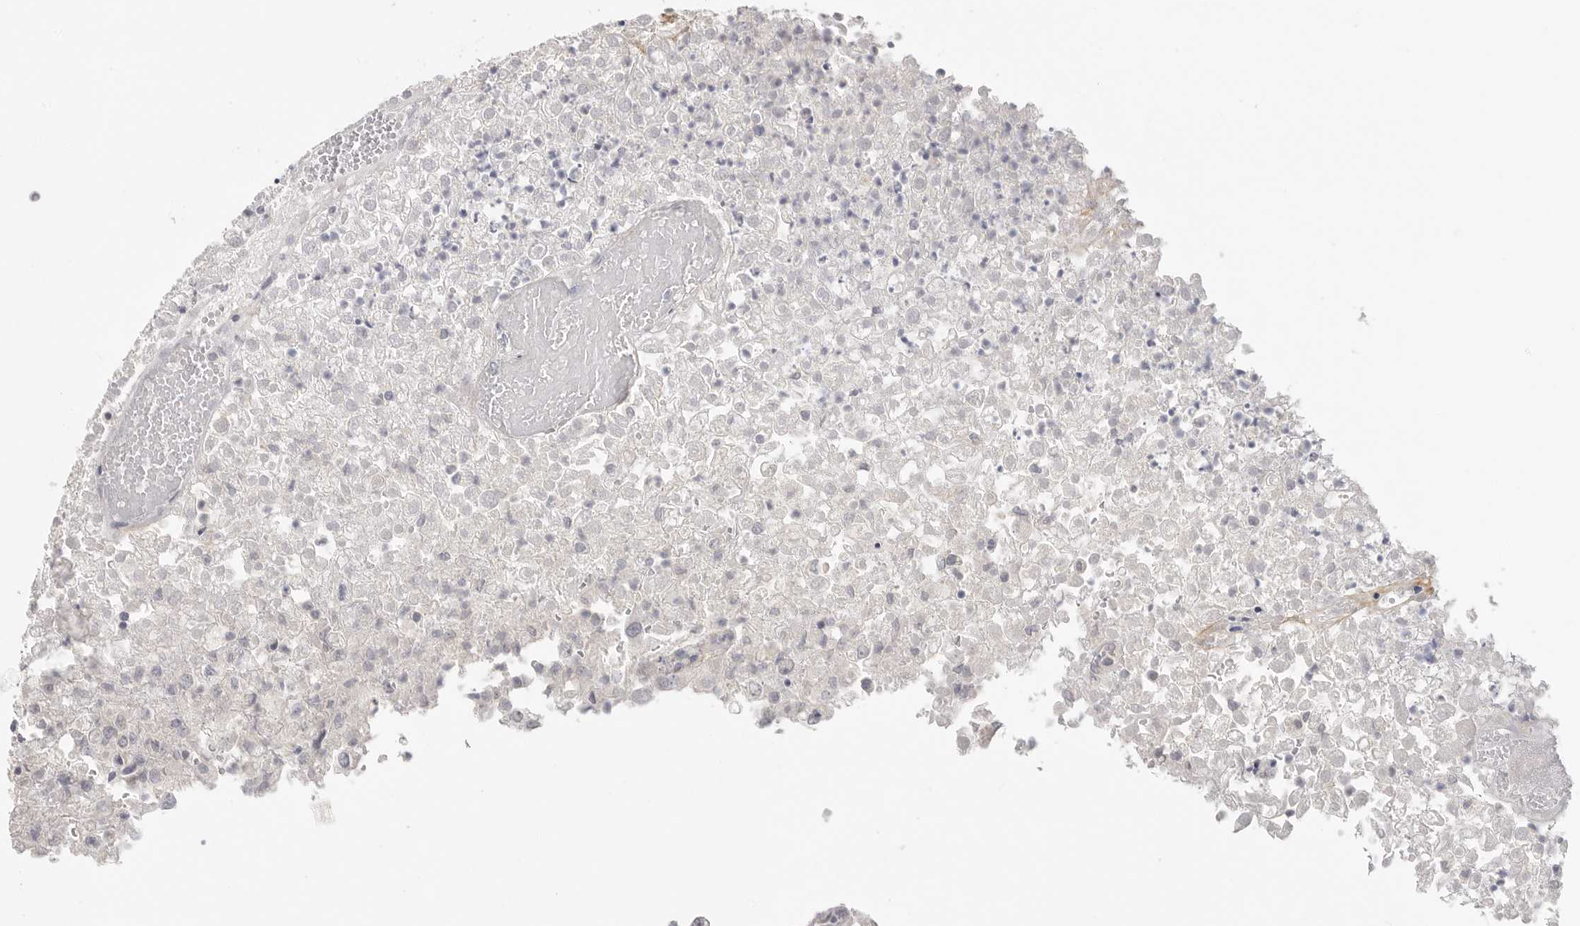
{"staining": {"intensity": "negative", "quantity": "none", "location": "none"}, "tissue": "renal cancer", "cell_type": "Tumor cells", "image_type": "cancer", "snomed": [{"axis": "morphology", "description": "Adenocarcinoma, NOS"}, {"axis": "topography", "description": "Kidney"}], "caption": "DAB immunohistochemical staining of human adenocarcinoma (renal) demonstrates no significant staining in tumor cells.", "gene": "FBN2", "patient": {"sex": "female", "age": 54}}